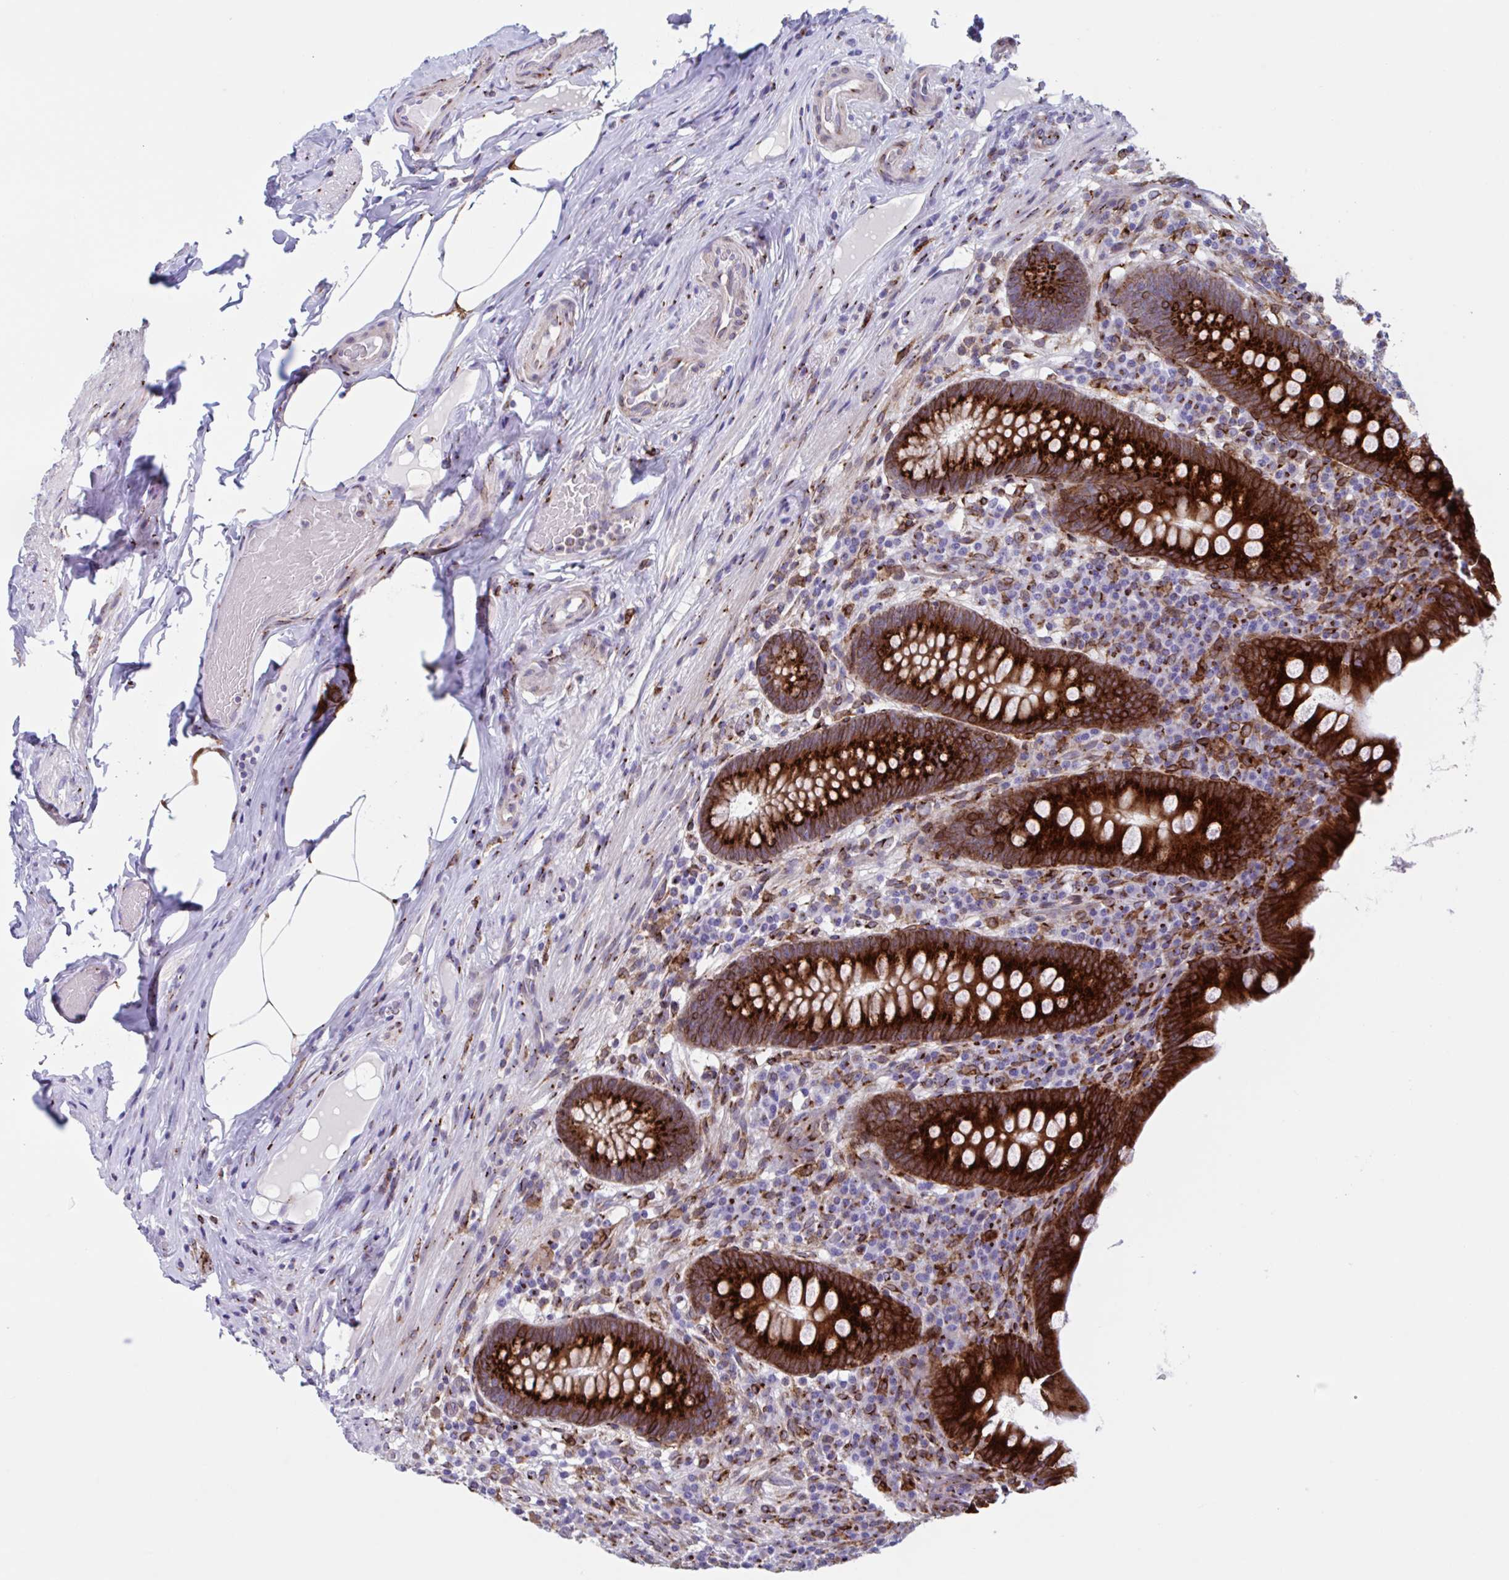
{"staining": {"intensity": "strong", "quantity": ">75%", "location": "cytoplasmic/membranous"}, "tissue": "appendix", "cell_type": "Glandular cells", "image_type": "normal", "snomed": [{"axis": "morphology", "description": "Normal tissue, NOS"}, {"axis": "topography", "description": "Appendix"}], "caption": "Immunohistochemistry (IHC) photomicrograph of unremarkable appendix: human appendix stained using immunohistochemistry (IHC) reveals high levels of strong protein expression localized specifically in the cytoplasmic/membranous of glandular cells, appearing as a cytoplasmic/membranous brown color.", "gene": "RFK", "patient": {"sex": "male", "age": 71}}